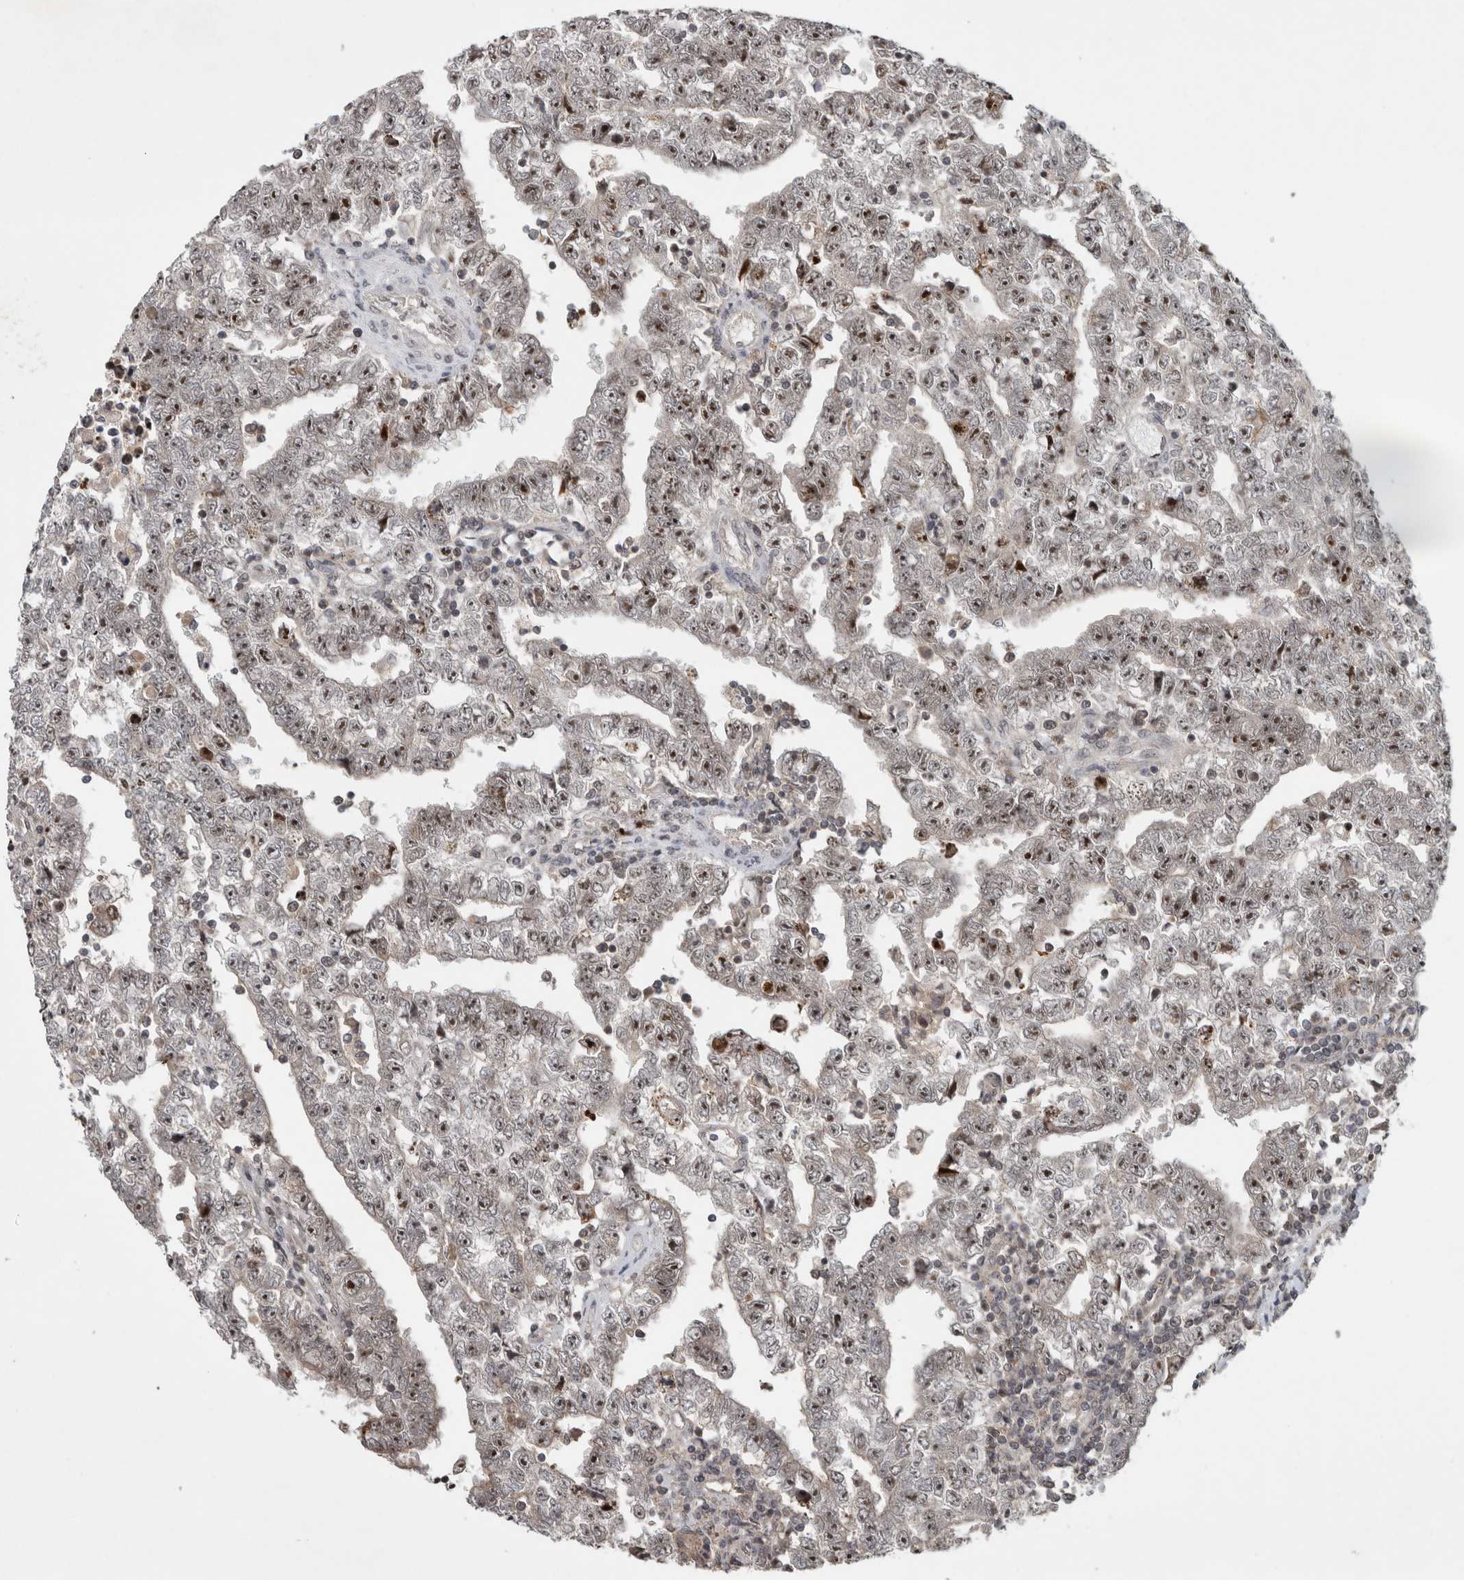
{"staining": {"intensity": "moderate", "quantity": ">75%", "location": "nuclear"}, "tissue": "testis cancer", "cell_type": "Tumor cells", "image_type": "cancer", "snomed": [{"axis": "morphology", "description": "Carcinoma, Embryonal, NOS"}, {"axis": "topography", "description": "Testis"}], "caption": "There is medium levels of moderate nuclear staining in tumor cells of testis cancer (embryonal carcinoma), as demonstrated by immunohistochemical staining (brown color).", "gene": "RBM28", "patient": {"sex": "male", "age": 25}}